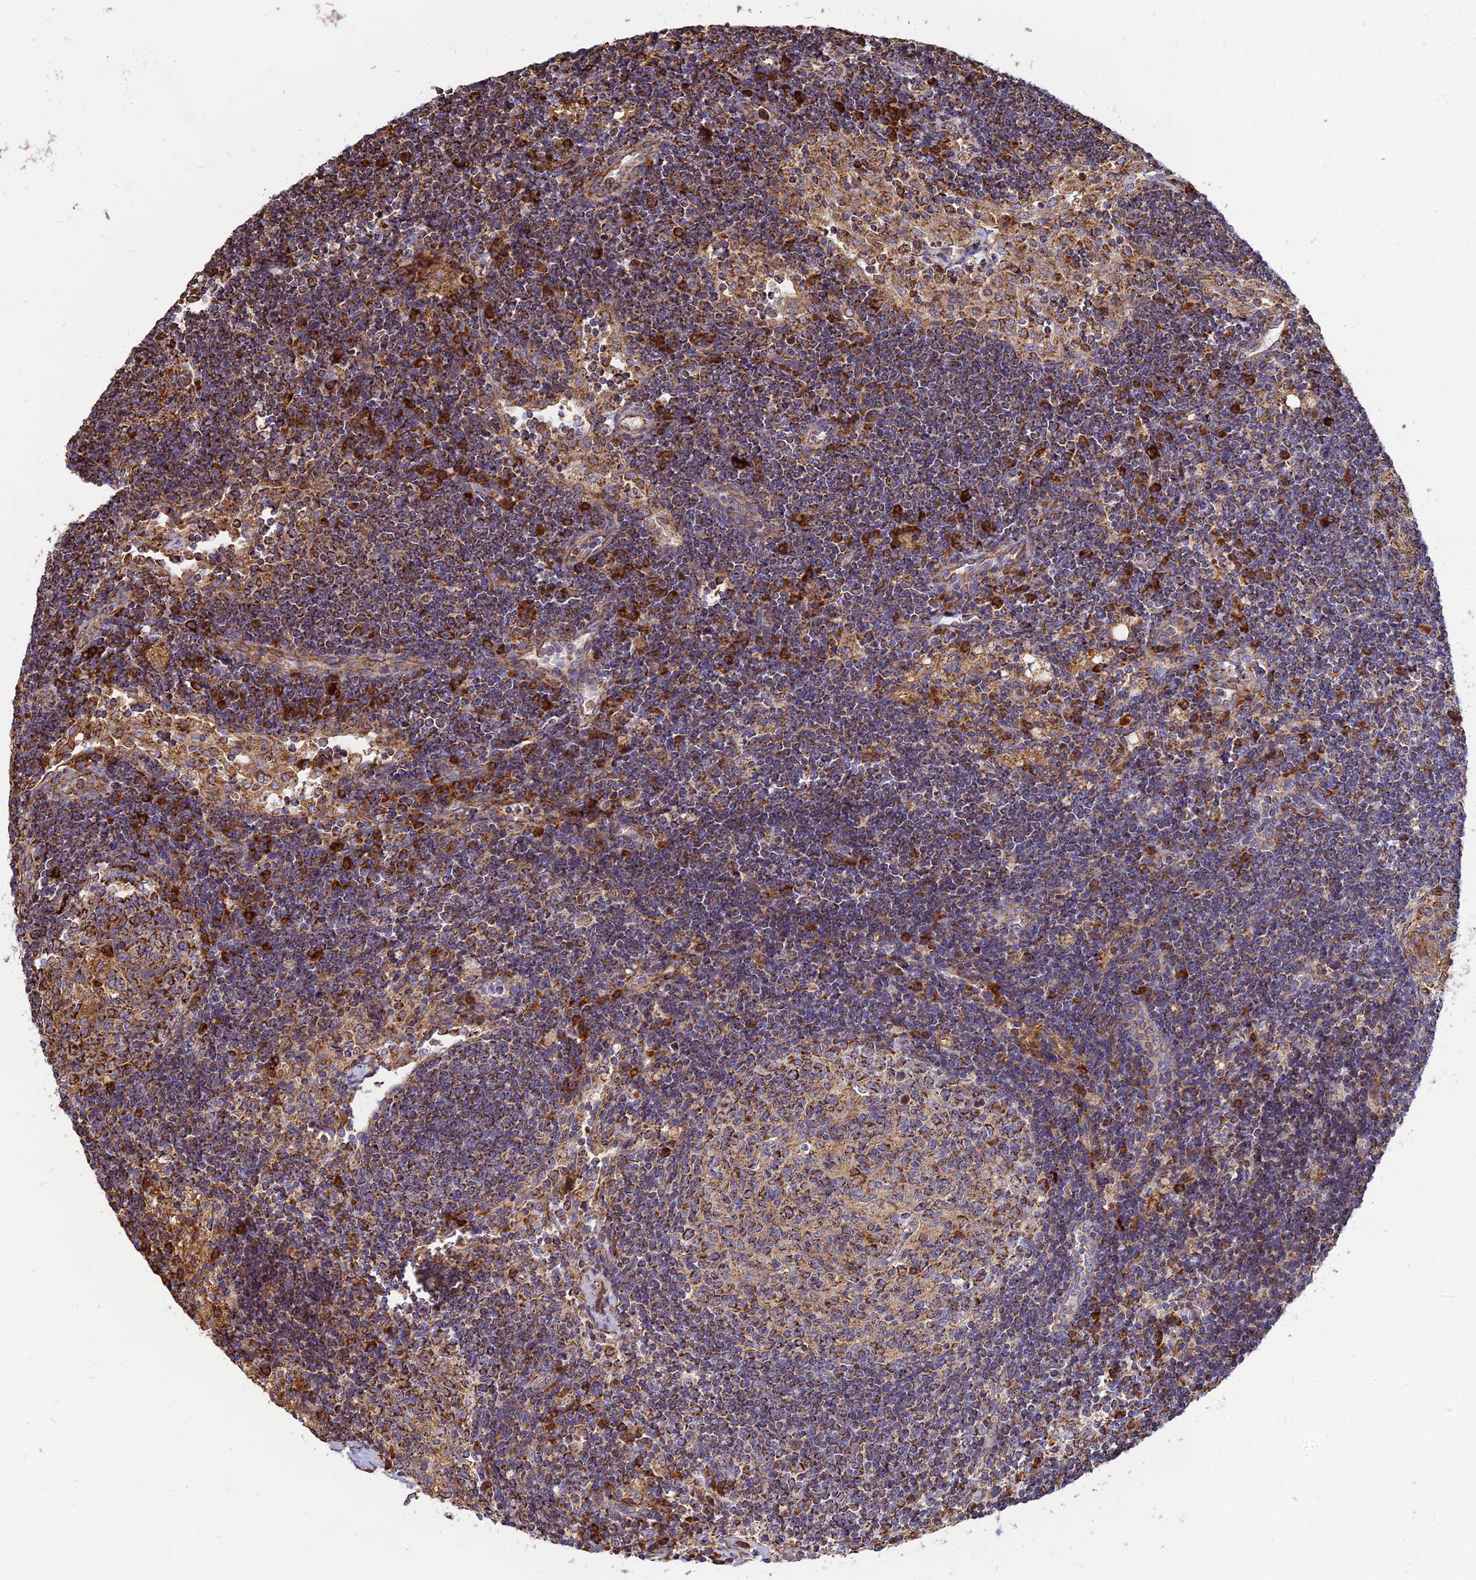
{"staining": {"intensity": "strong", "quantity": ">75%", "location": "cytoplasmic/membranous"}, "tissue": "lymph node", "cell_type": "Germinal center cells", "image_type": "normal", "snomed": [{"axis": "morphology", "description": "Normal tissue, NOS"}, {"axis": "topography", "description": "Lymph node"}], "caption": "An immunohistochemistry micrograph of normal tissue is shown. Protein staining in brown highlights strong cytoplasmic/membranous positivity in lymph node within germinal center cells. (Brightfield microscopy of DAB IHC at high magnification).", "gene": "THUMPD2", "patient": {"sex": "female", "age": 73}}